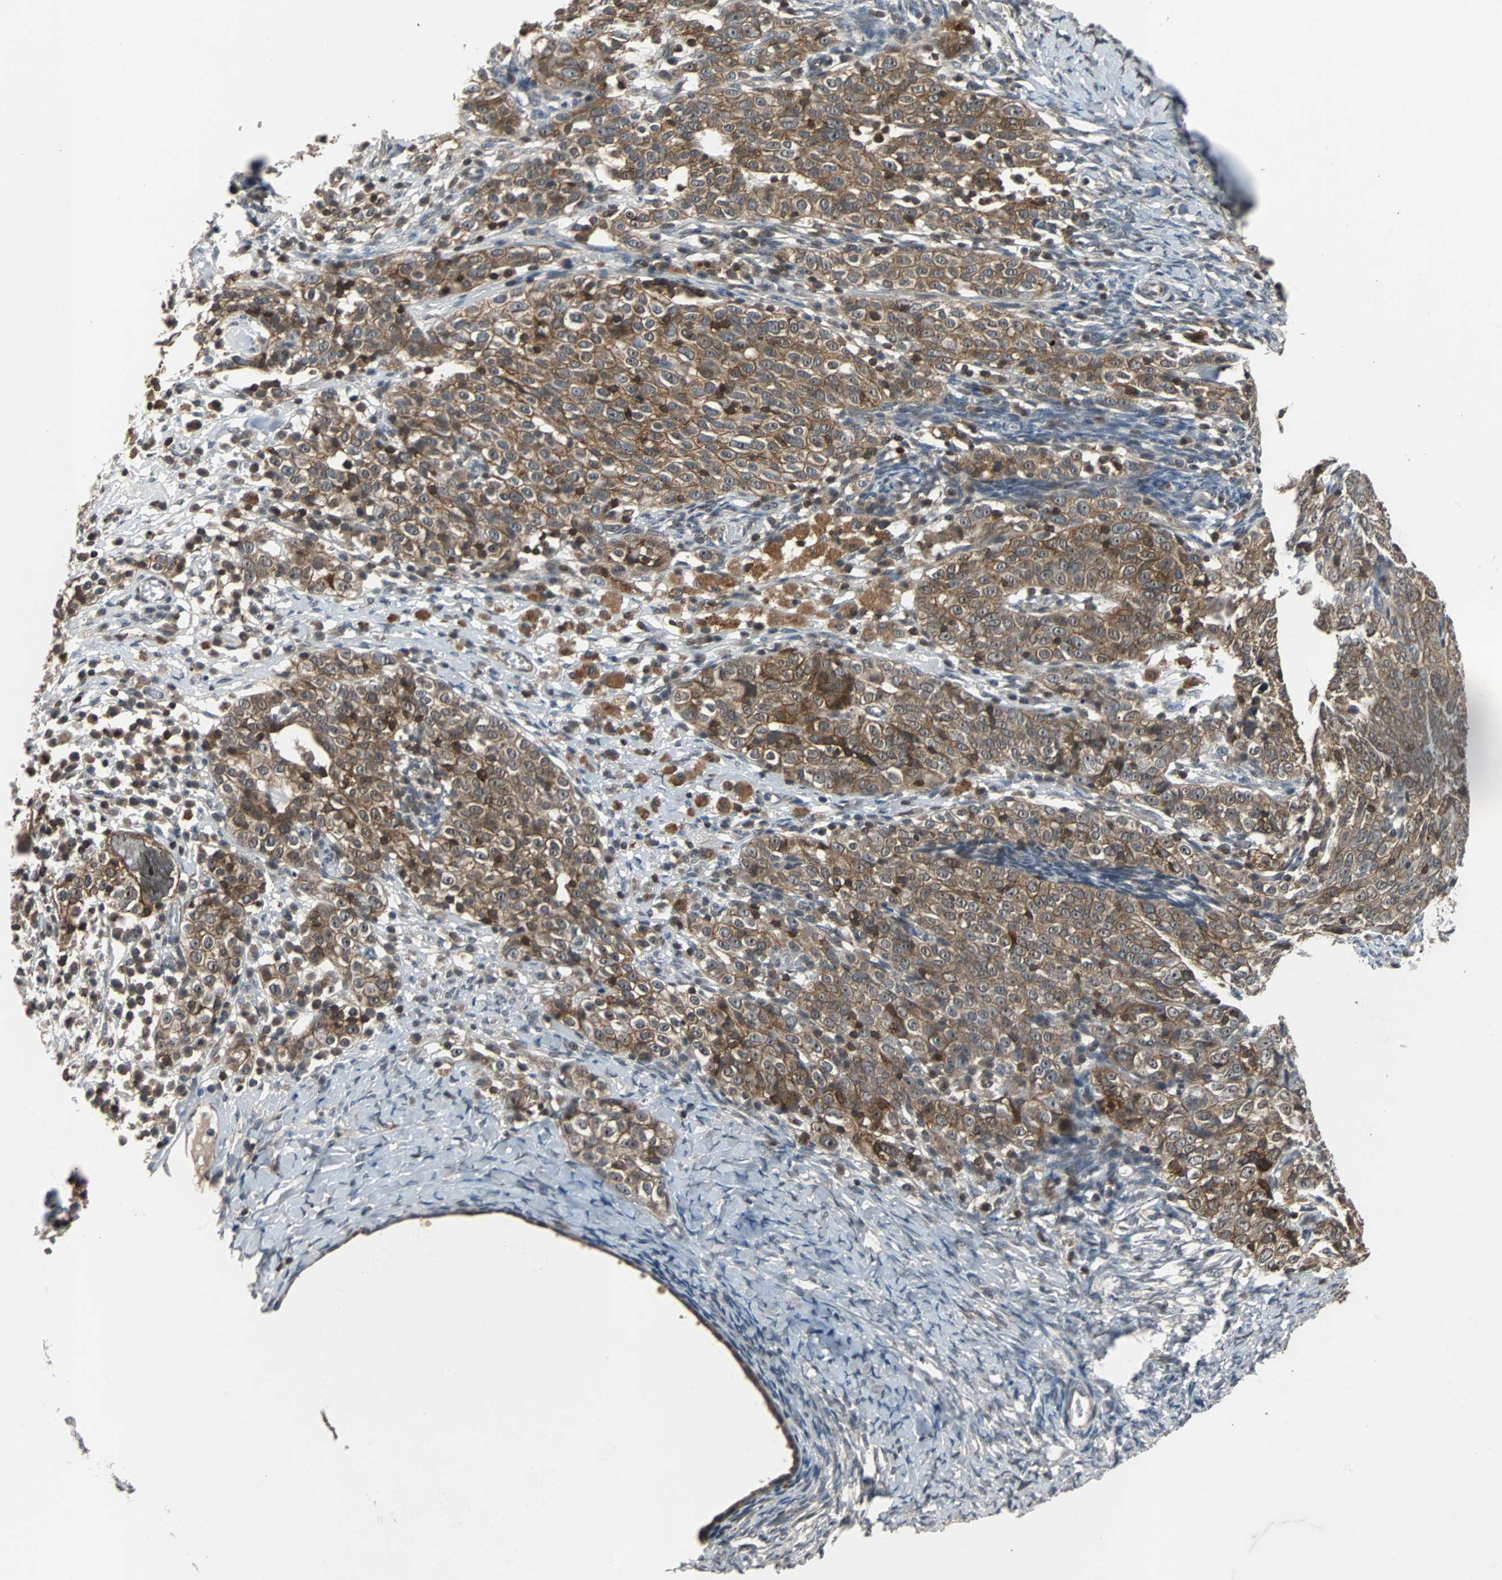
{"staining": {"intensity": "strong", "quantity": ">75%", "location": "cytoplasmic/membranous"}, "tissue": "ovarian cancer", "cell_type": "Tumor cells", "image_type": "cancer", "snomed": [{"axis": "morphology", "description": "Normal tissue, NOS"}, {"axis": "morphology", "description": "Cystadenocarcinoma, serous, NOS"}, {"axis": "topography", "description": "Ovary"}], "caption": "High-power microscopy captured an immunohistochemistry (IHC) image of ovarian serous cystadenocarcinoma, revealing strong cytoplasmic/membranous staining in about >75% of tumor cells. The protein of interest is stained brown, and the nuclei are stained in blue (DAB (3,3'-diaminobenzidine) IHC with brightfield microscopy, high magnification).", "gene": "LSR", "patient": {"sex": "female", "age": 62}}